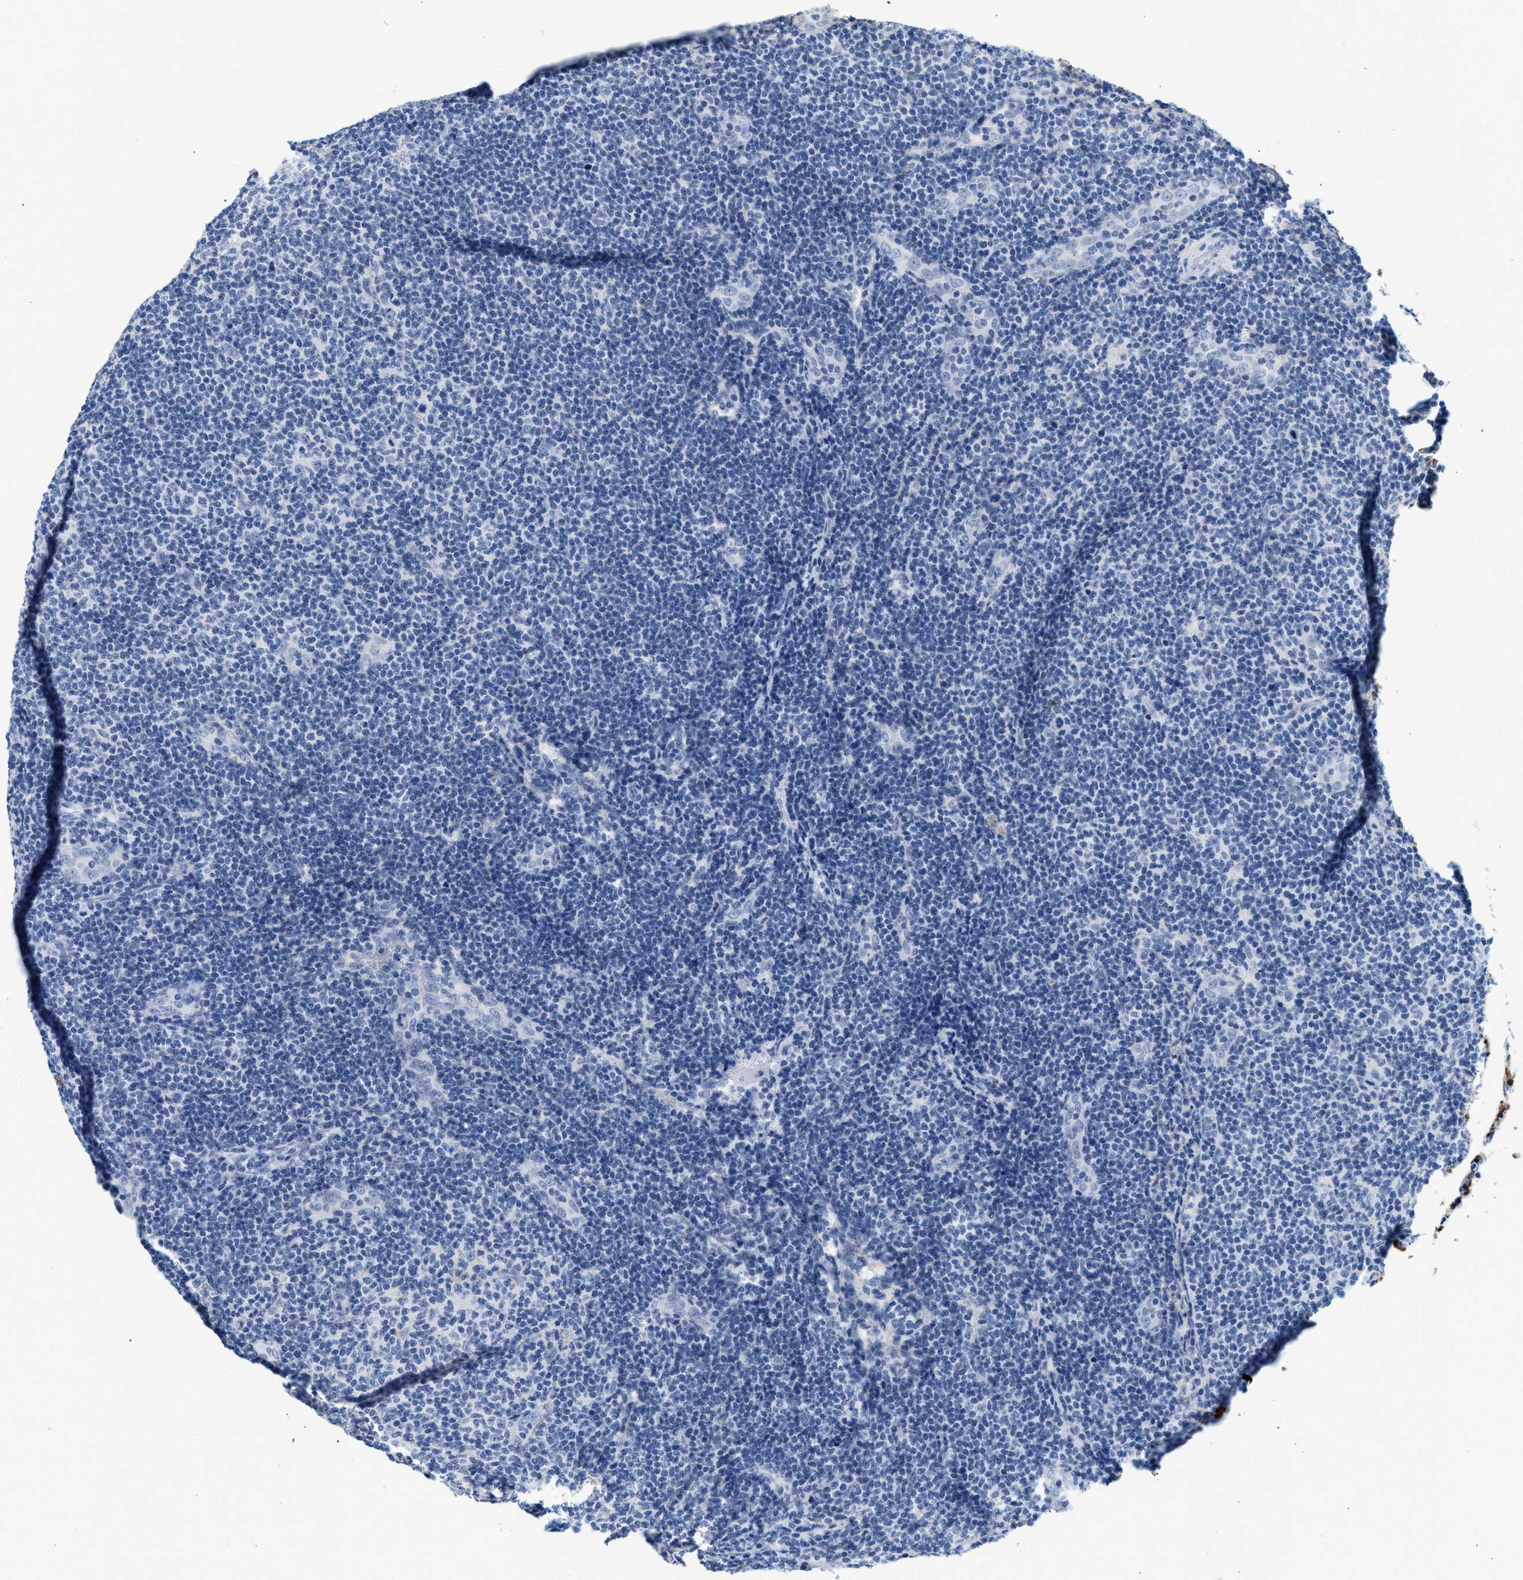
{"staining": {"intensity": "negative", "quantity": "none", "location": "none"}, "tissue": "lymphoma", "cell_type": "Tumor cells", "image_type": "cancer", "snomed": [{"axis": "morphology", "description": "Malignant lymphoma, non-Hodgkin's type, Low grade"}, {"axis": "topography", "description": "Lymph node"}], "caption": "The micrograph displays no staining of tumor cells in lymphoma.", "gene": "TNR", "patient": {"sex": "male", "age": 83}}